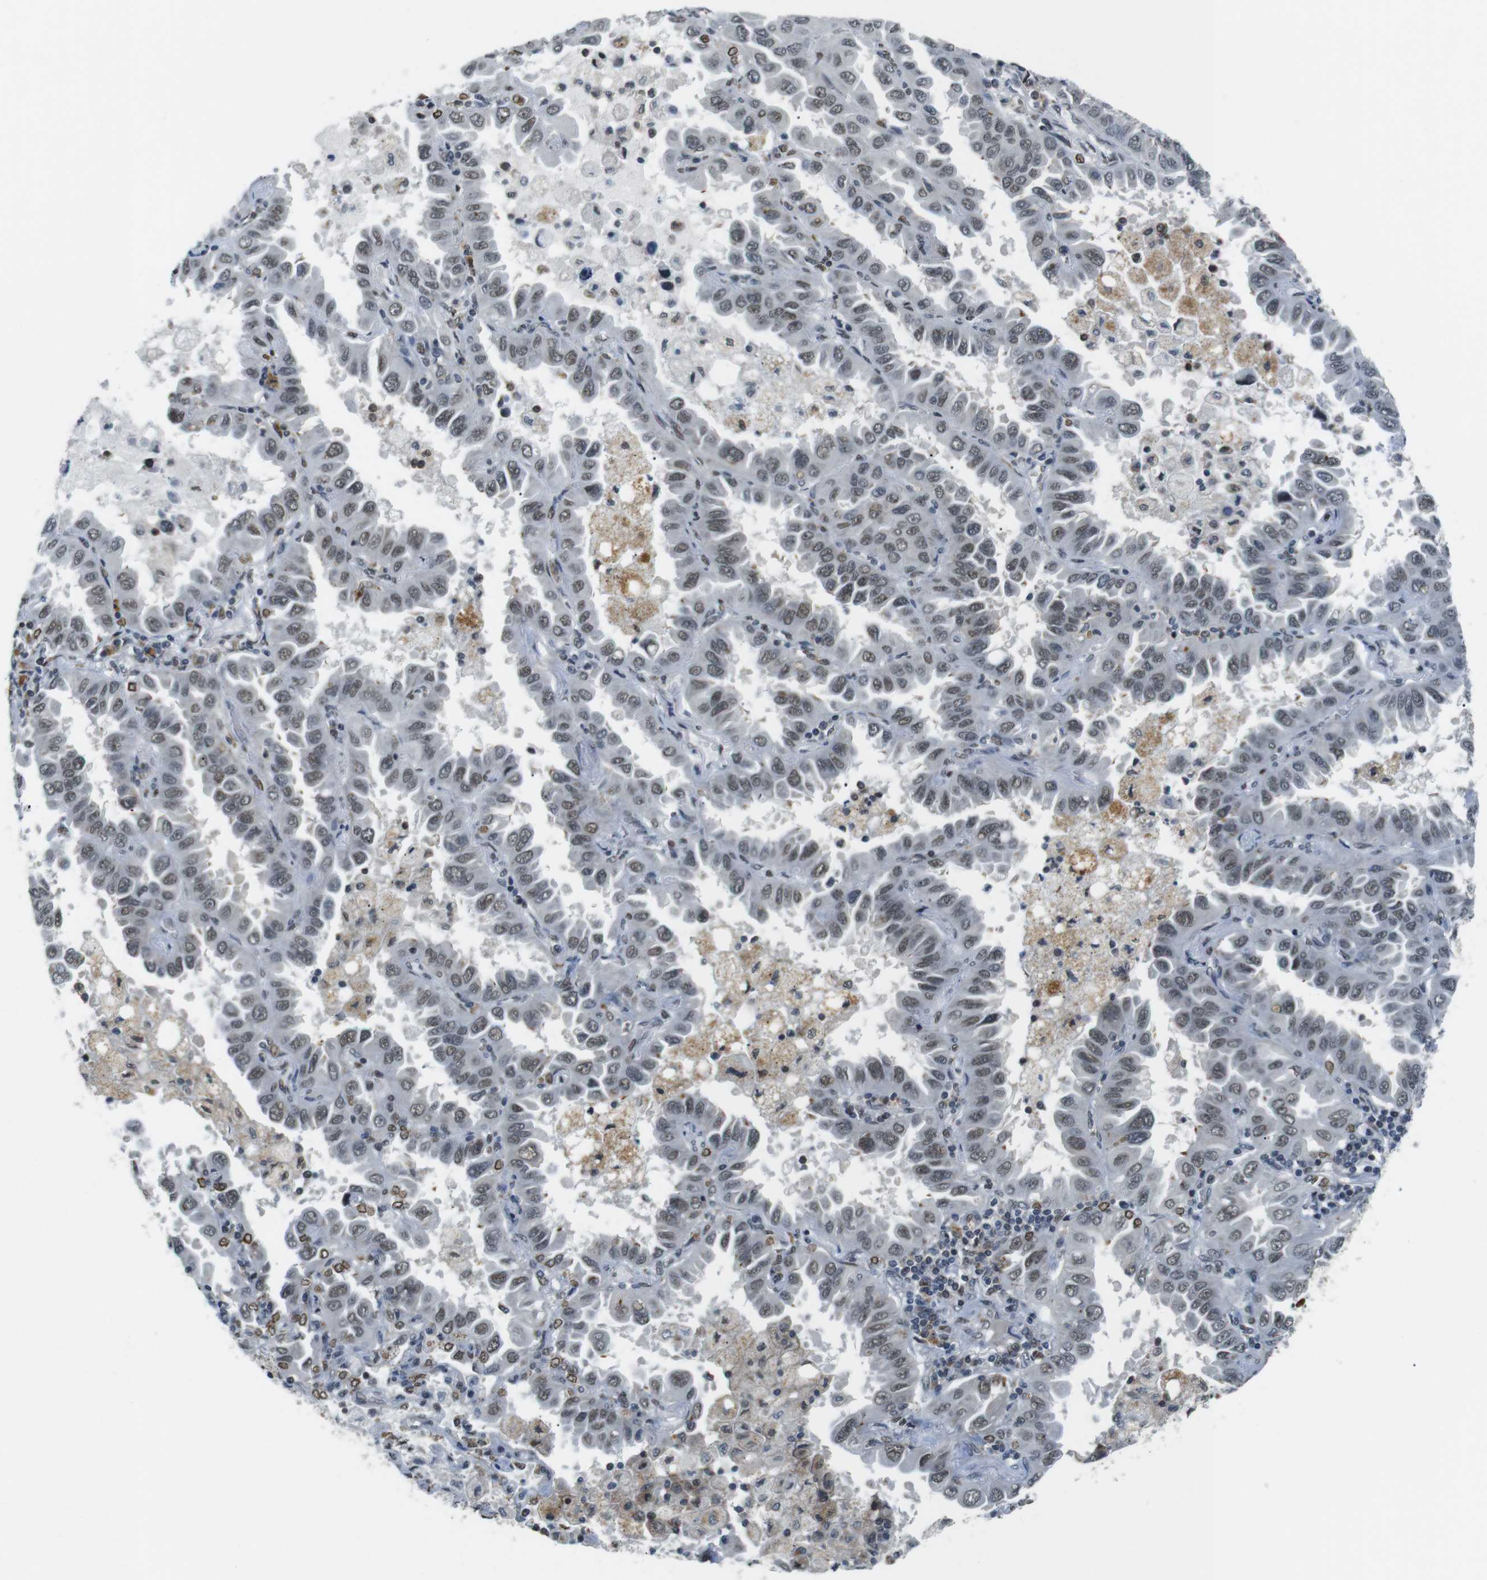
{"staining": {"intensity": "moderate", "quantity": "25%-75%", "location": "nuclear"}, "tissue": "lung cancer", "cell_type": "Tumor cells", "image_type": "cancer", "snomed": [{"axis": "morphology", "description": "Adenocarcinoma, NOS"}, {"axis": "topography", "description": "Lung"}], "caption": "Immunohistochemistry (IHC) image of neoplastic tissue: adenocarcinoma (lung) stained using IHC exhibits medium levels of moderate protein expression localized specifically in the nuclear of tumor cells, appearing as a nuclear brown color.", "gene": "USP7", "patient": {"sex": "male", "age": 64}}